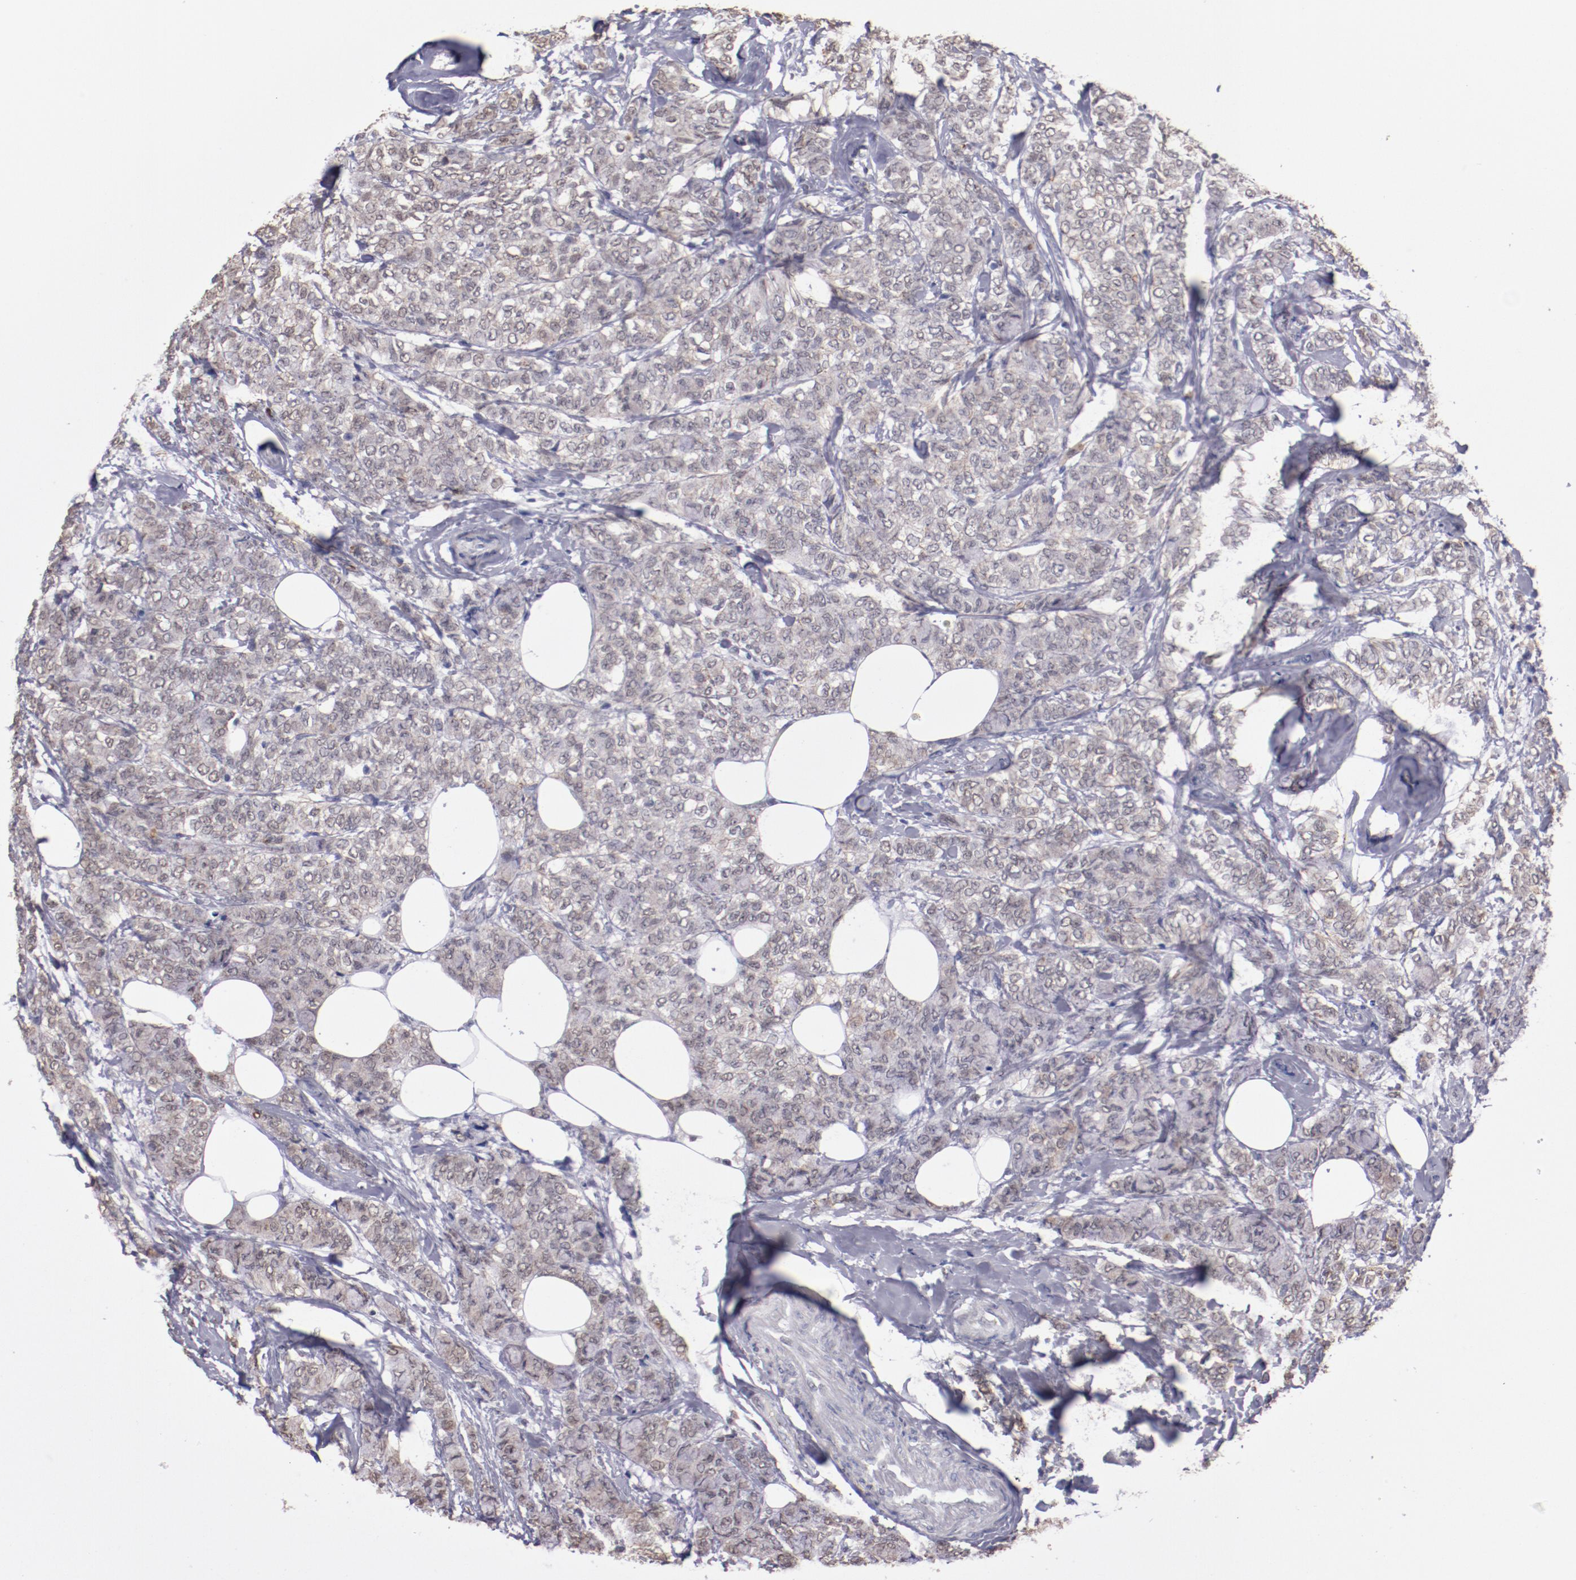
{"staining": {"intensity": "weak", "quantity": "25%-75%", "location": "cytoplasmic/membranous,nuclear"}, "tissue": "breast cancer", "cell_type": "Tumor cells", "image_type": "cancer", "snomed": [{"axis": "morphology", "description": "Lobular carcinoma"}, {"axis": "topography", "description": "Breast"}], "caption": "Approximately 25%-75% of tumor cells in human breast lobular carcinoma show weak cytoplasmic/membranous and nuclear protein staining as visualized by brown immunohistochemical staining.", "gene": "IRF4", "patient": {"sex": "female", "age": 60}}